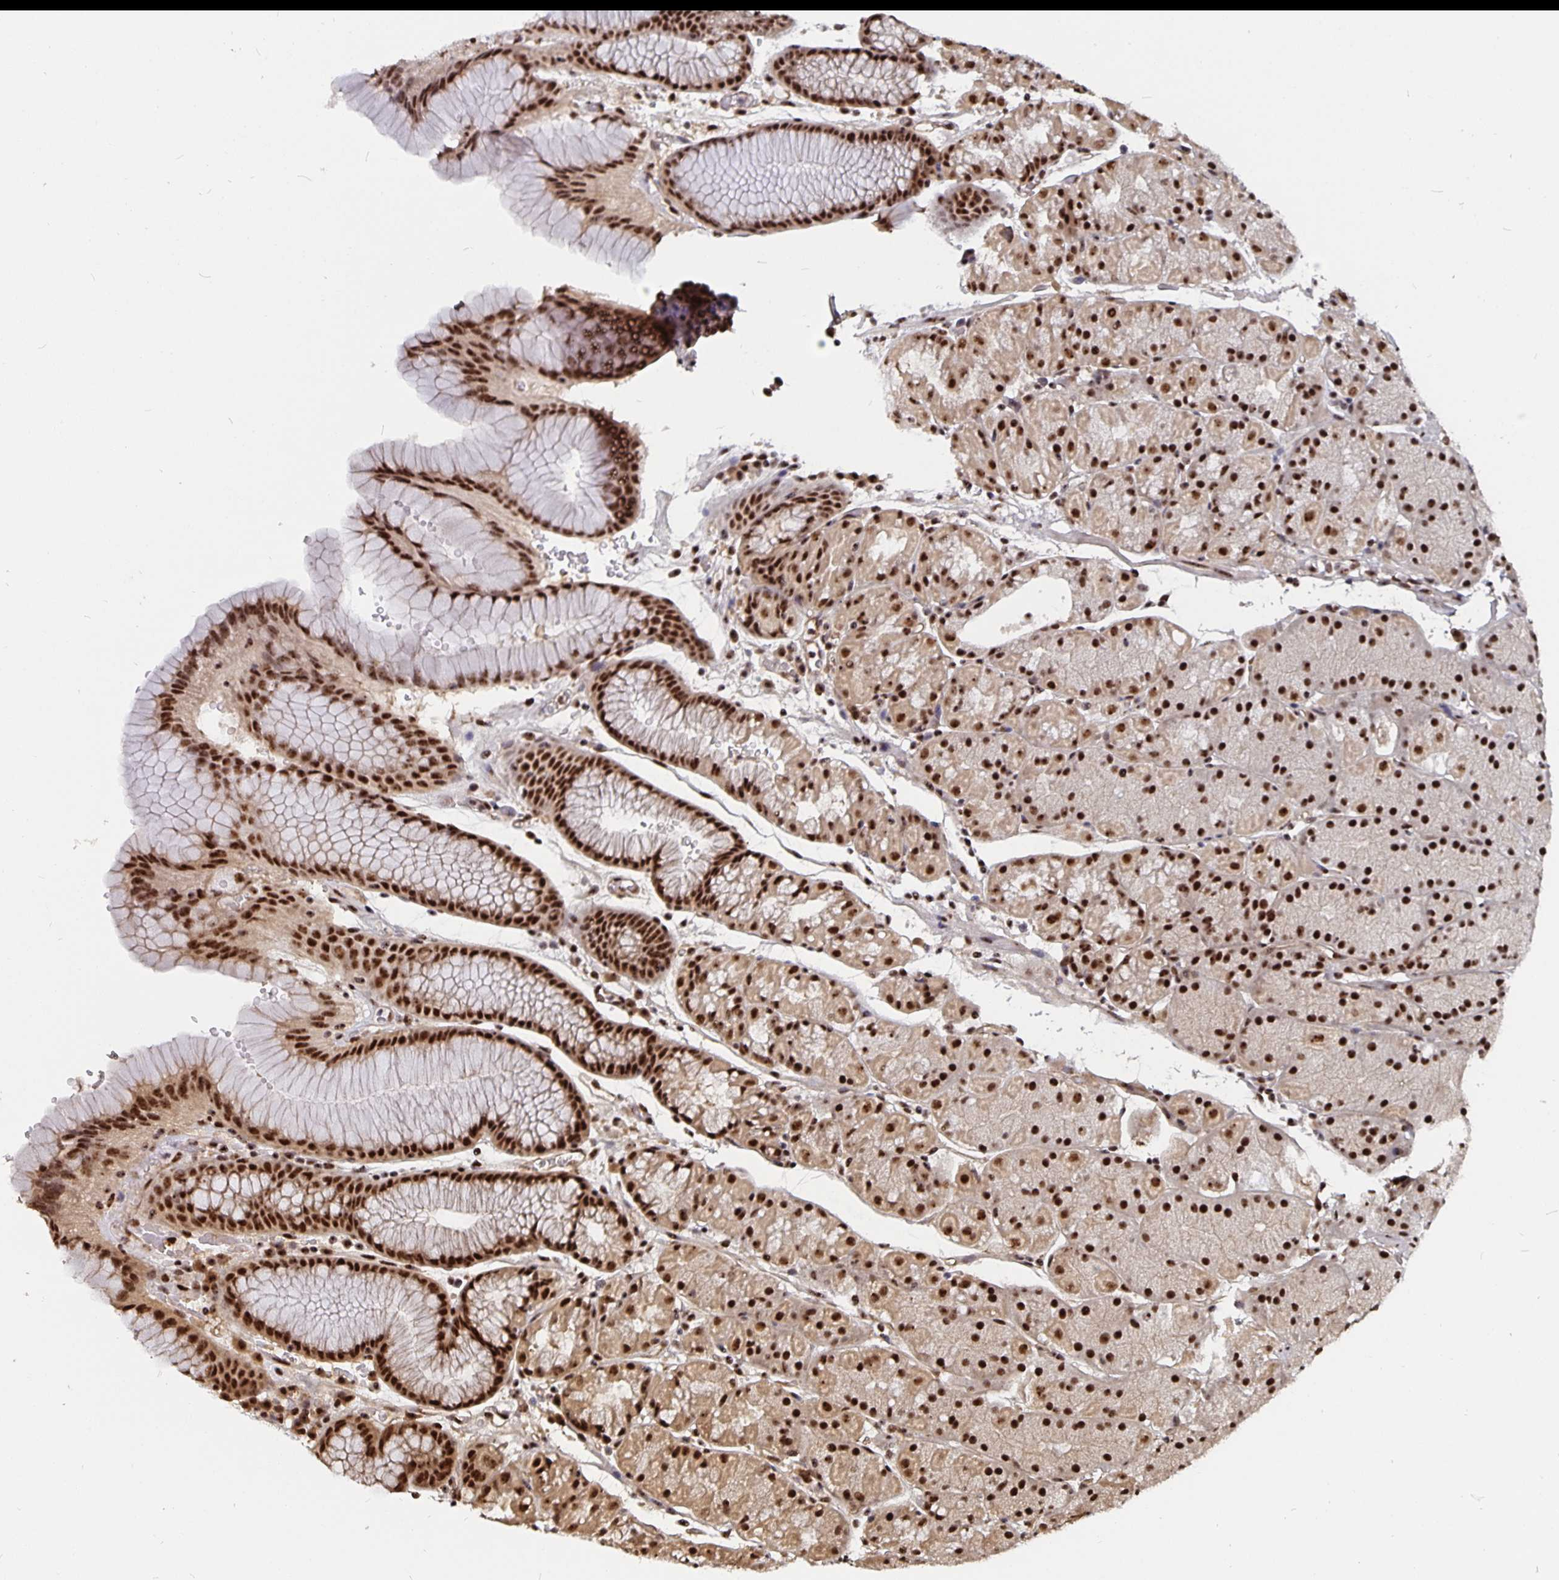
{"staining": {"intensity": "strong", "quantity": ">75%", "location": "nuclear"}, "tissue": "stomach", "cell_type": "Glandular cells", "image_type": "normal", "snomed": [{"axis": "morphology", "description": "Normal tissue, NOS"}, {"axis": "topography", "description": "Stomach, upper"}, {"axis": "topography", "description": "Stomach"}], "caption": "DAB immunohistochemical staining of benign human stomach shows strong nuclear protein staining in about >75% of glandular cells.", "gene": "LAS1L", "patient": {"sex": "male", "age": 76}}